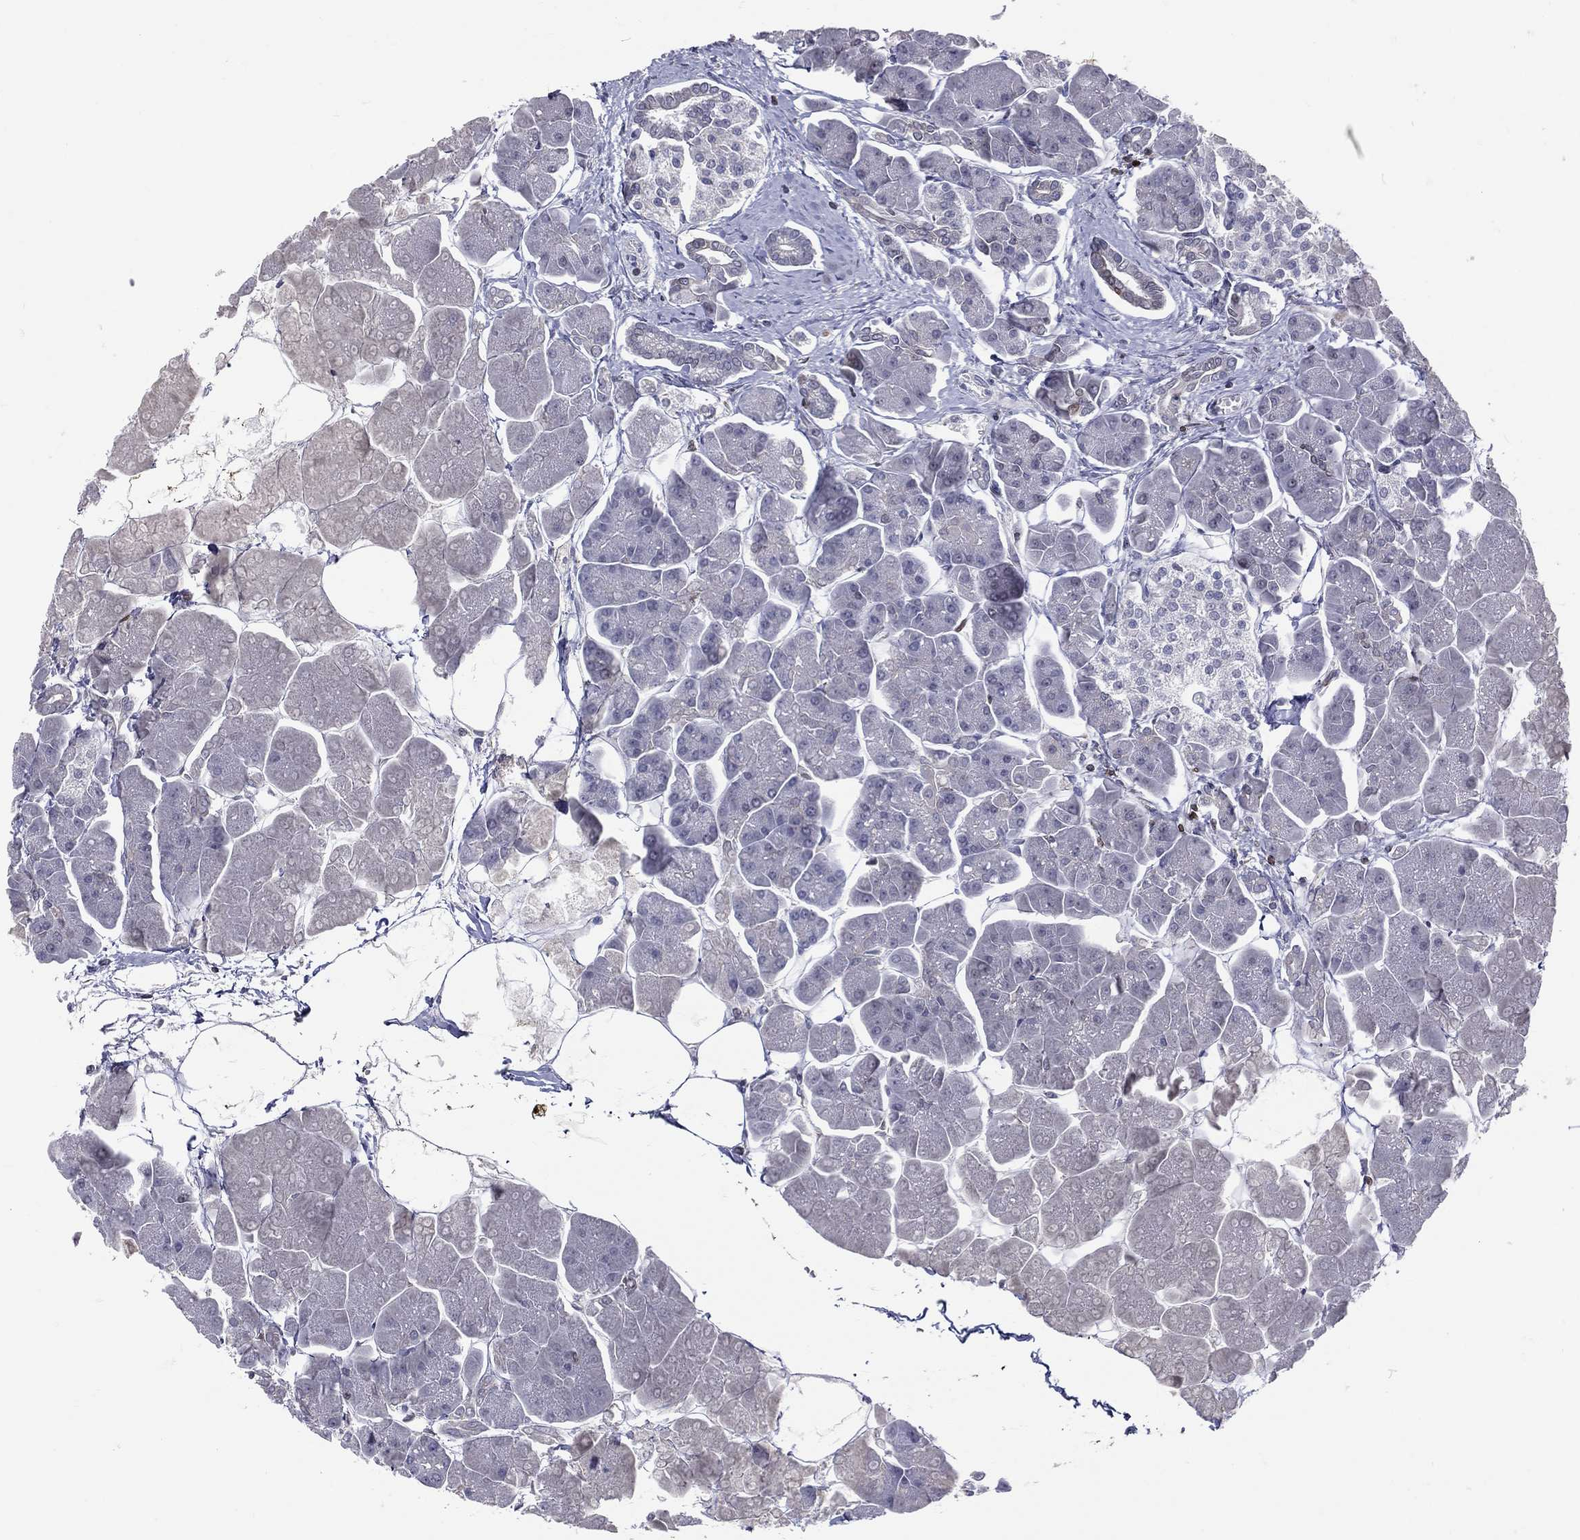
{"staining": {"intensity": "weak", "quantity": "<25%", "location": "nuclear"}, "tissue": "pancreas", "cell_type": "Exocrine glandular cells", "image_type": "normal", "snomed": [{"axis": "morphology", "description": "Normal tissue, NOS"}, {"axis": "topography", "description": "Adipose tissue"}, {"axis": "topography", "description": "Pancreas"}, {"axis": "topography", "description": "Peripheral nerve tissue"}], "caption": "An image of pancreas stained for a protein demonstrates no brown staining in exocrine glandular cells. Brightfield microscopy of immunohistochemistry (IHC) stained with DAB (3,3'-diaminobenzidine) (brown) and hematoxylin (blue), captured at high magnification.", "gene": "DBF4B", "patient": {"sex": "female", "age": 58}}